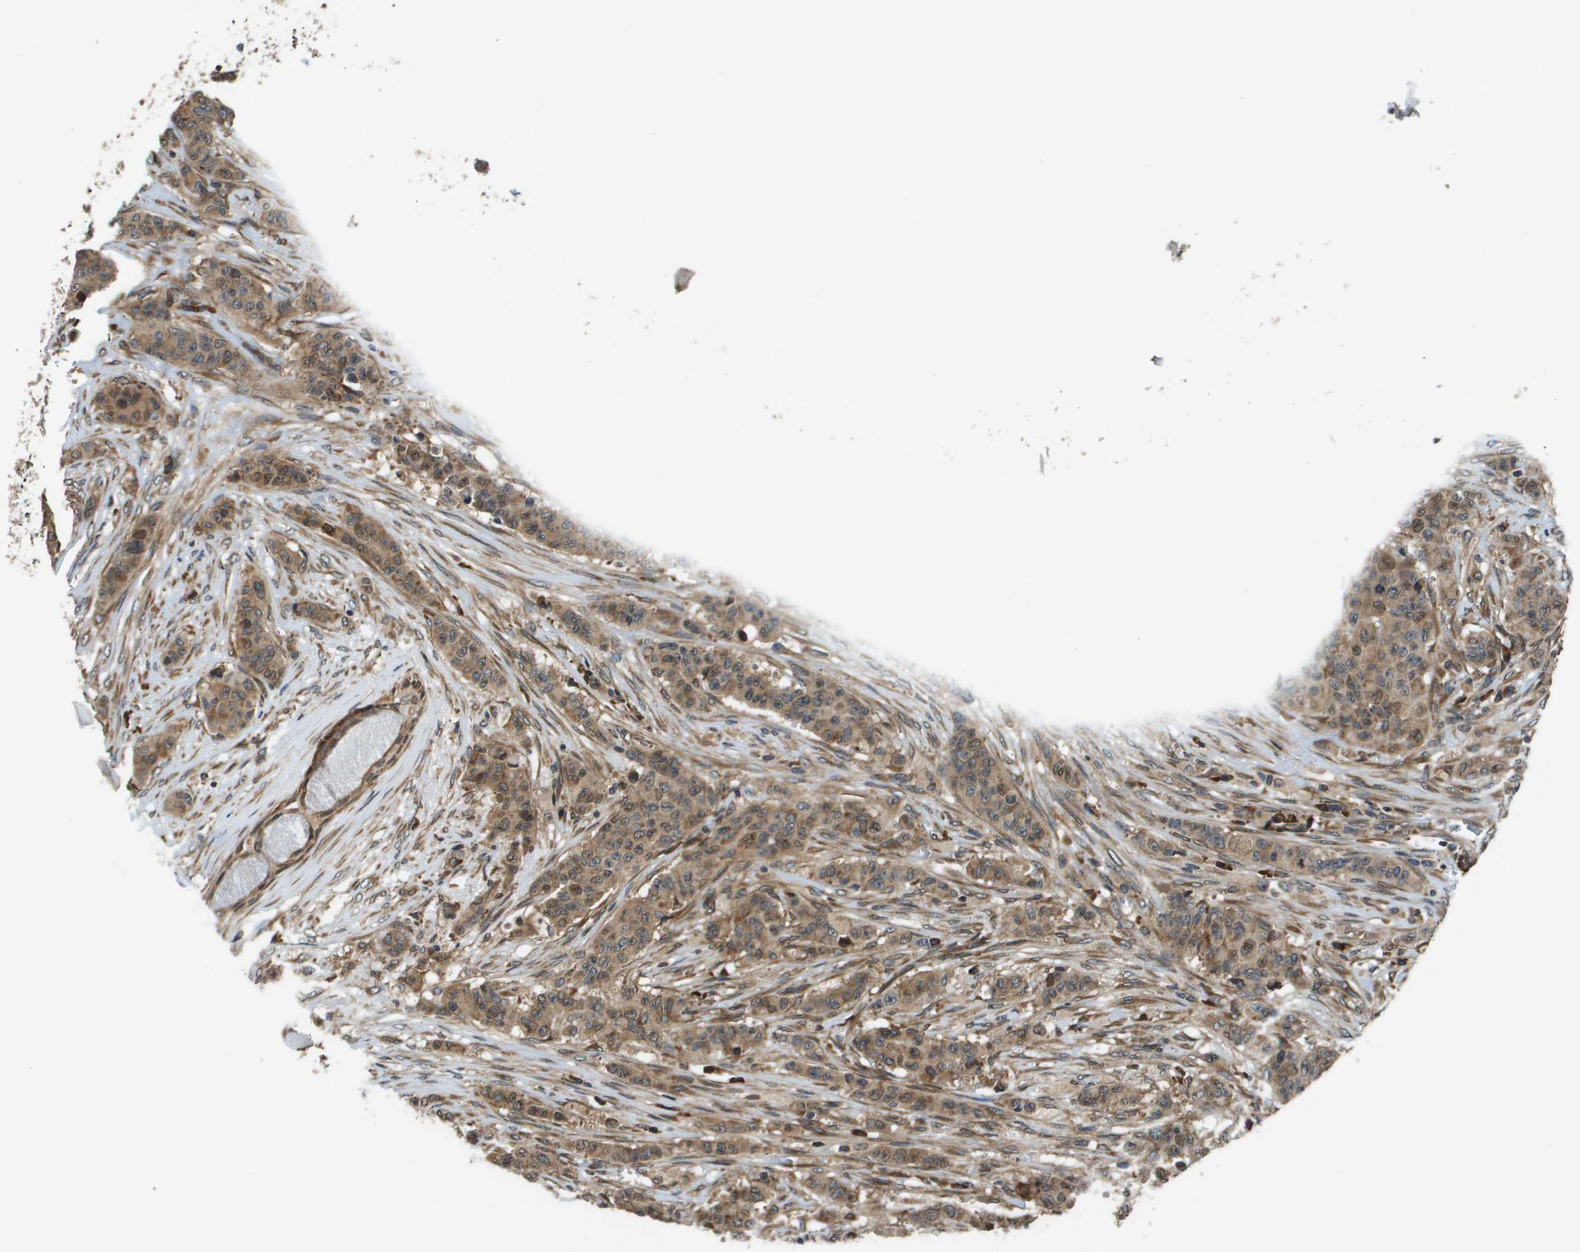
{"staining": {"intensity": "moderate", "quantity": ">75%", "location": "cytoplasmic/membranous"}, "tissue": "breast cancer", "cell_type": "Tumor cells", "image_type": "cancer", "snomed": [{"axis": "morphology", "description": "Normal tissue, NOS"}, {"axis": "morphology", "description": "Duct carcinoma"}, {"axis": "topography", "description": "Breast"}], "caption": "The image demonstrates immunohistochemical staining of invasive ductal carcinoma (breast). There is moderate cytoplasmic/membranous expression is appreciated in about >75% of tumor cells. Using DAB (brown) and hematoxylin (blue) stains, captured at high magnification using brightfield microscopy.", "gene": "SEC62", "patient": {"sex": "female", "age": 40}}